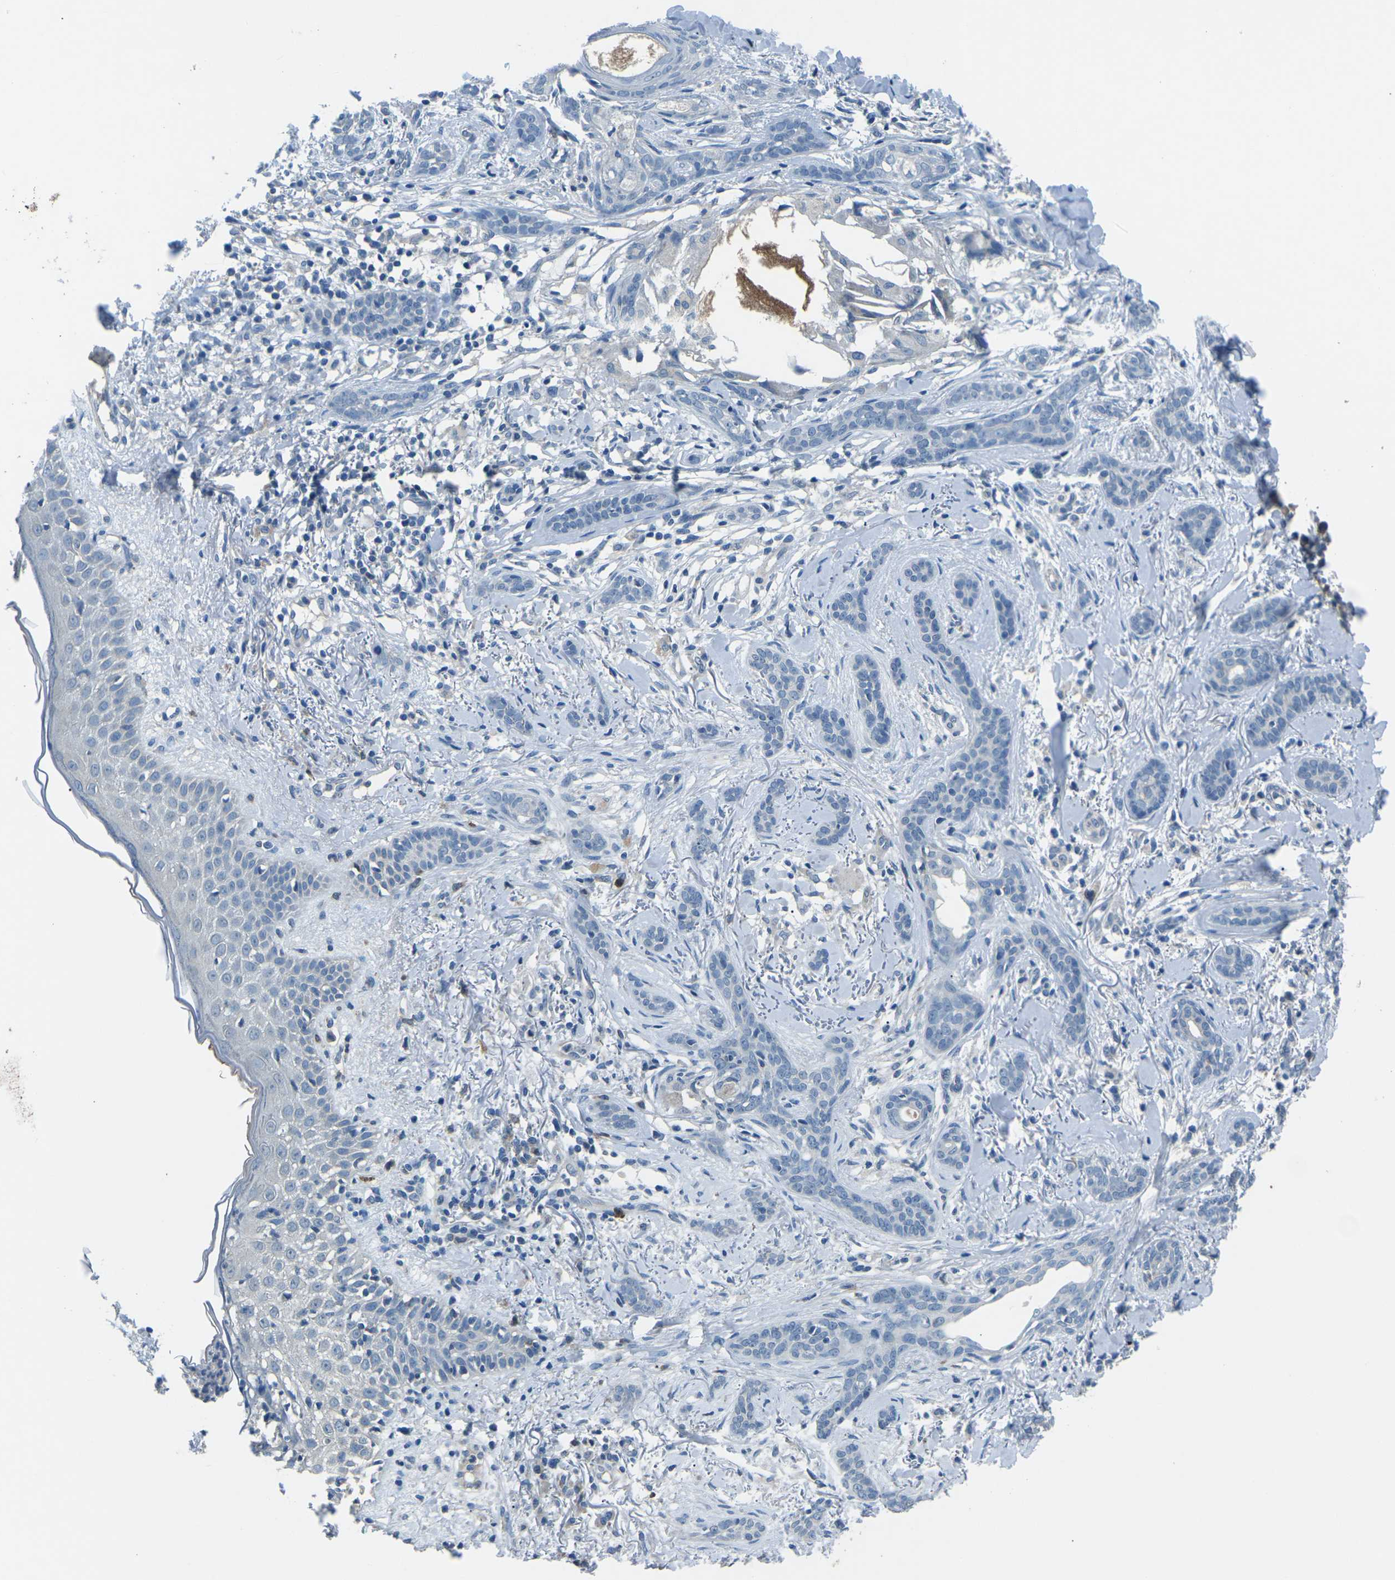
{"staining": {"intensity": "negative", "quantity": "none", "location": "none"}, "tissue": "skin cancer", "cell_type": "Tumor cells", "image_type": "cancer", "snomed": [{"axis": "morphology", "description": "Basal cell carcinoma"}, {"axis": "morphology", "description": "Adnexal tumor, benign"}, {"axis": "topography", "description": "Skin"}], "caption": "Skin cancer (benign adnexal tumor) stained for a protein using IHC shows no positivity tumor cells.", "gene": "CD1D", "patient": {"sex": "female", "age": 42}}